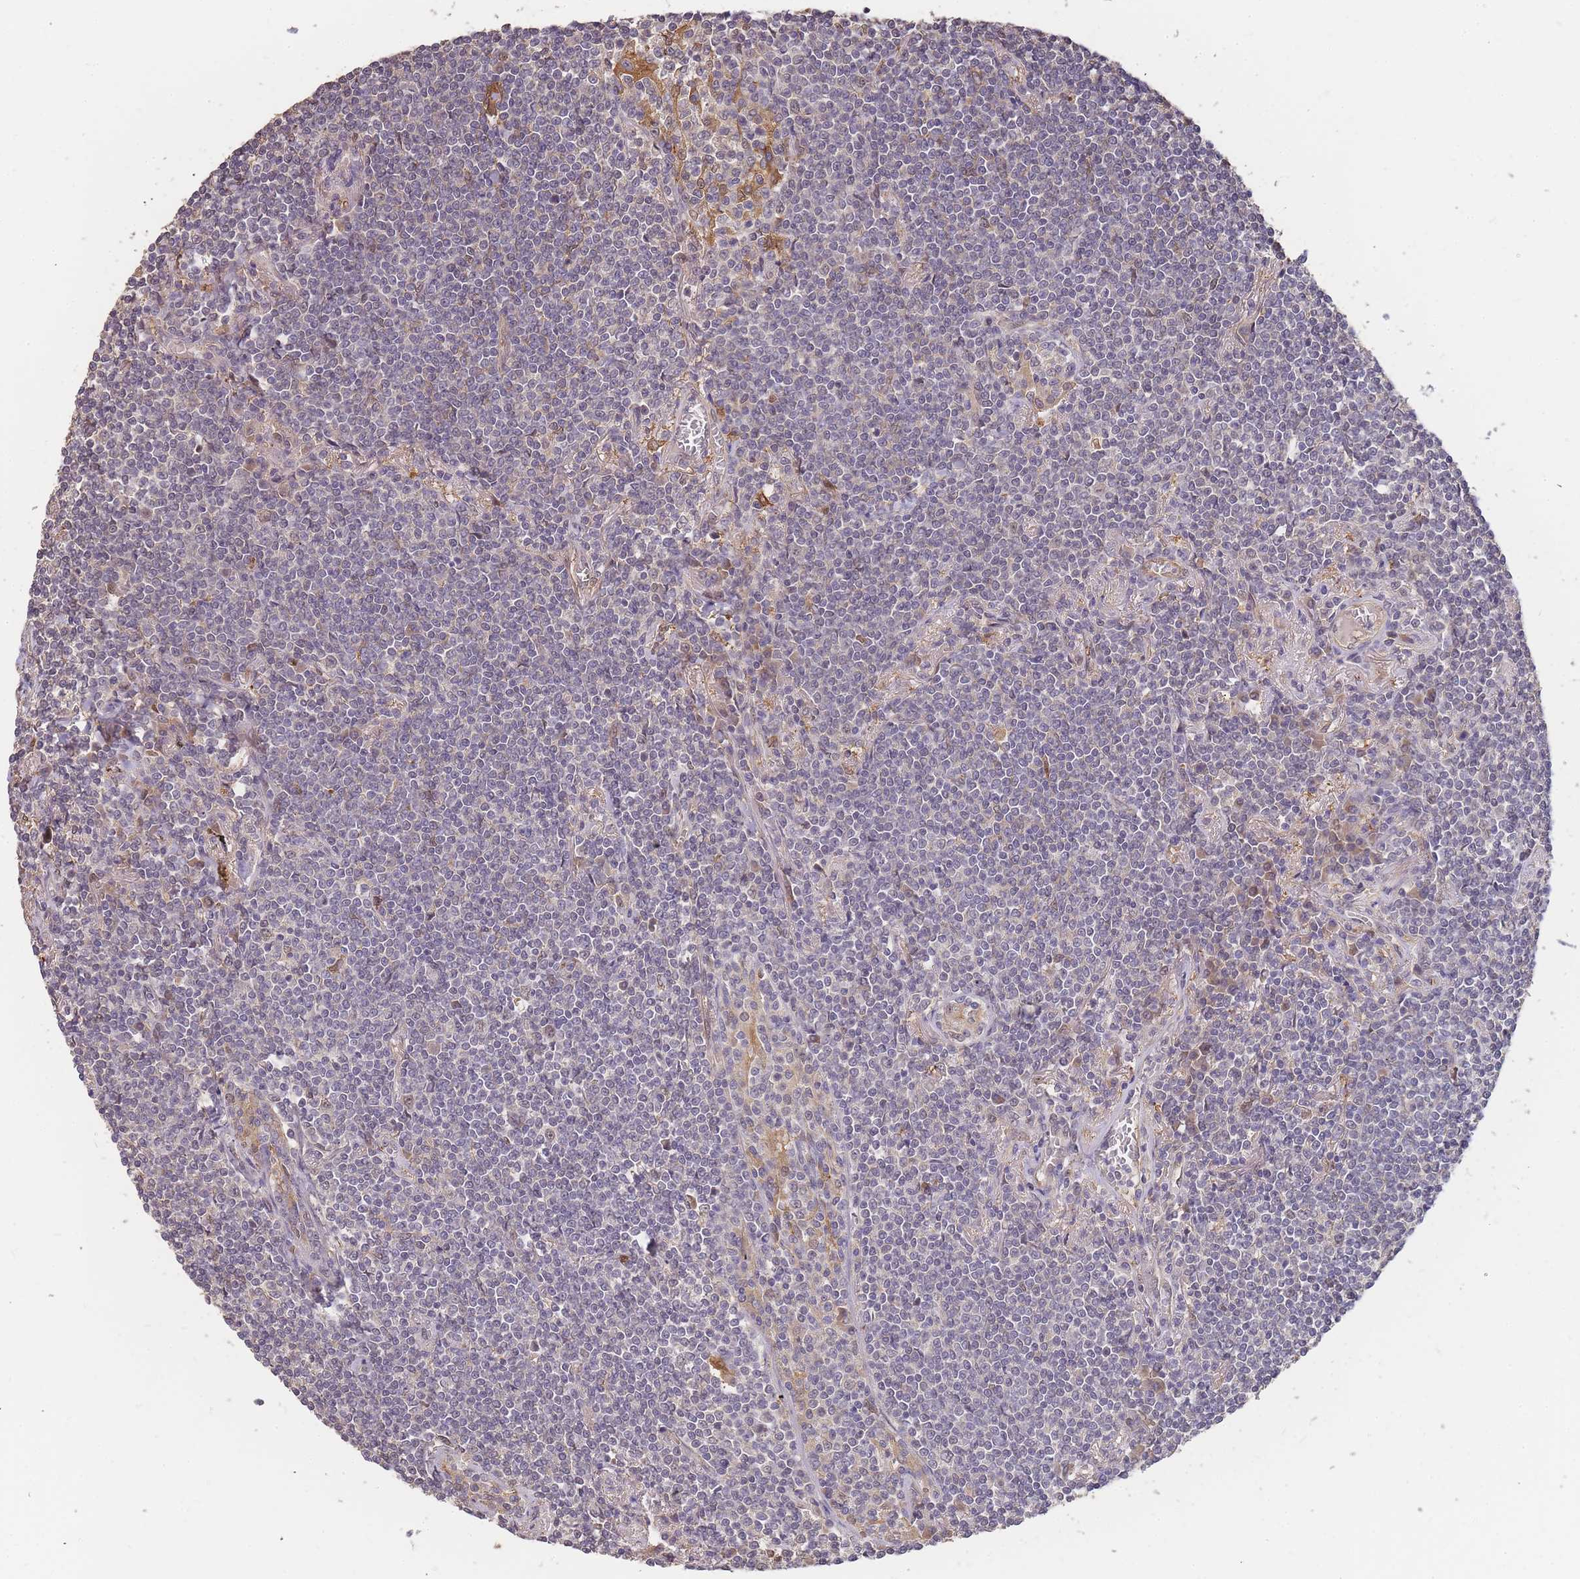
{"staining": {"intensity": "negative", "quantity": "none", "location": "none"}, "tissue": "lymphoma", "cell_type": "Tumor cells", "image_type": "cancer", "snomed": [{"axis": "morphology", "description": "Malignant lymphoma, non-Hodgkin's type, Low grade"}, {"axis": "topography", "description": "Lung"}], "caption": "The immunohistochemistry micrograph has no significant positivity in tumor cells of lymphoma tissue.", "gene": "CDKN2AIPNL", "patient": {"sex": "female", "age": 71}}